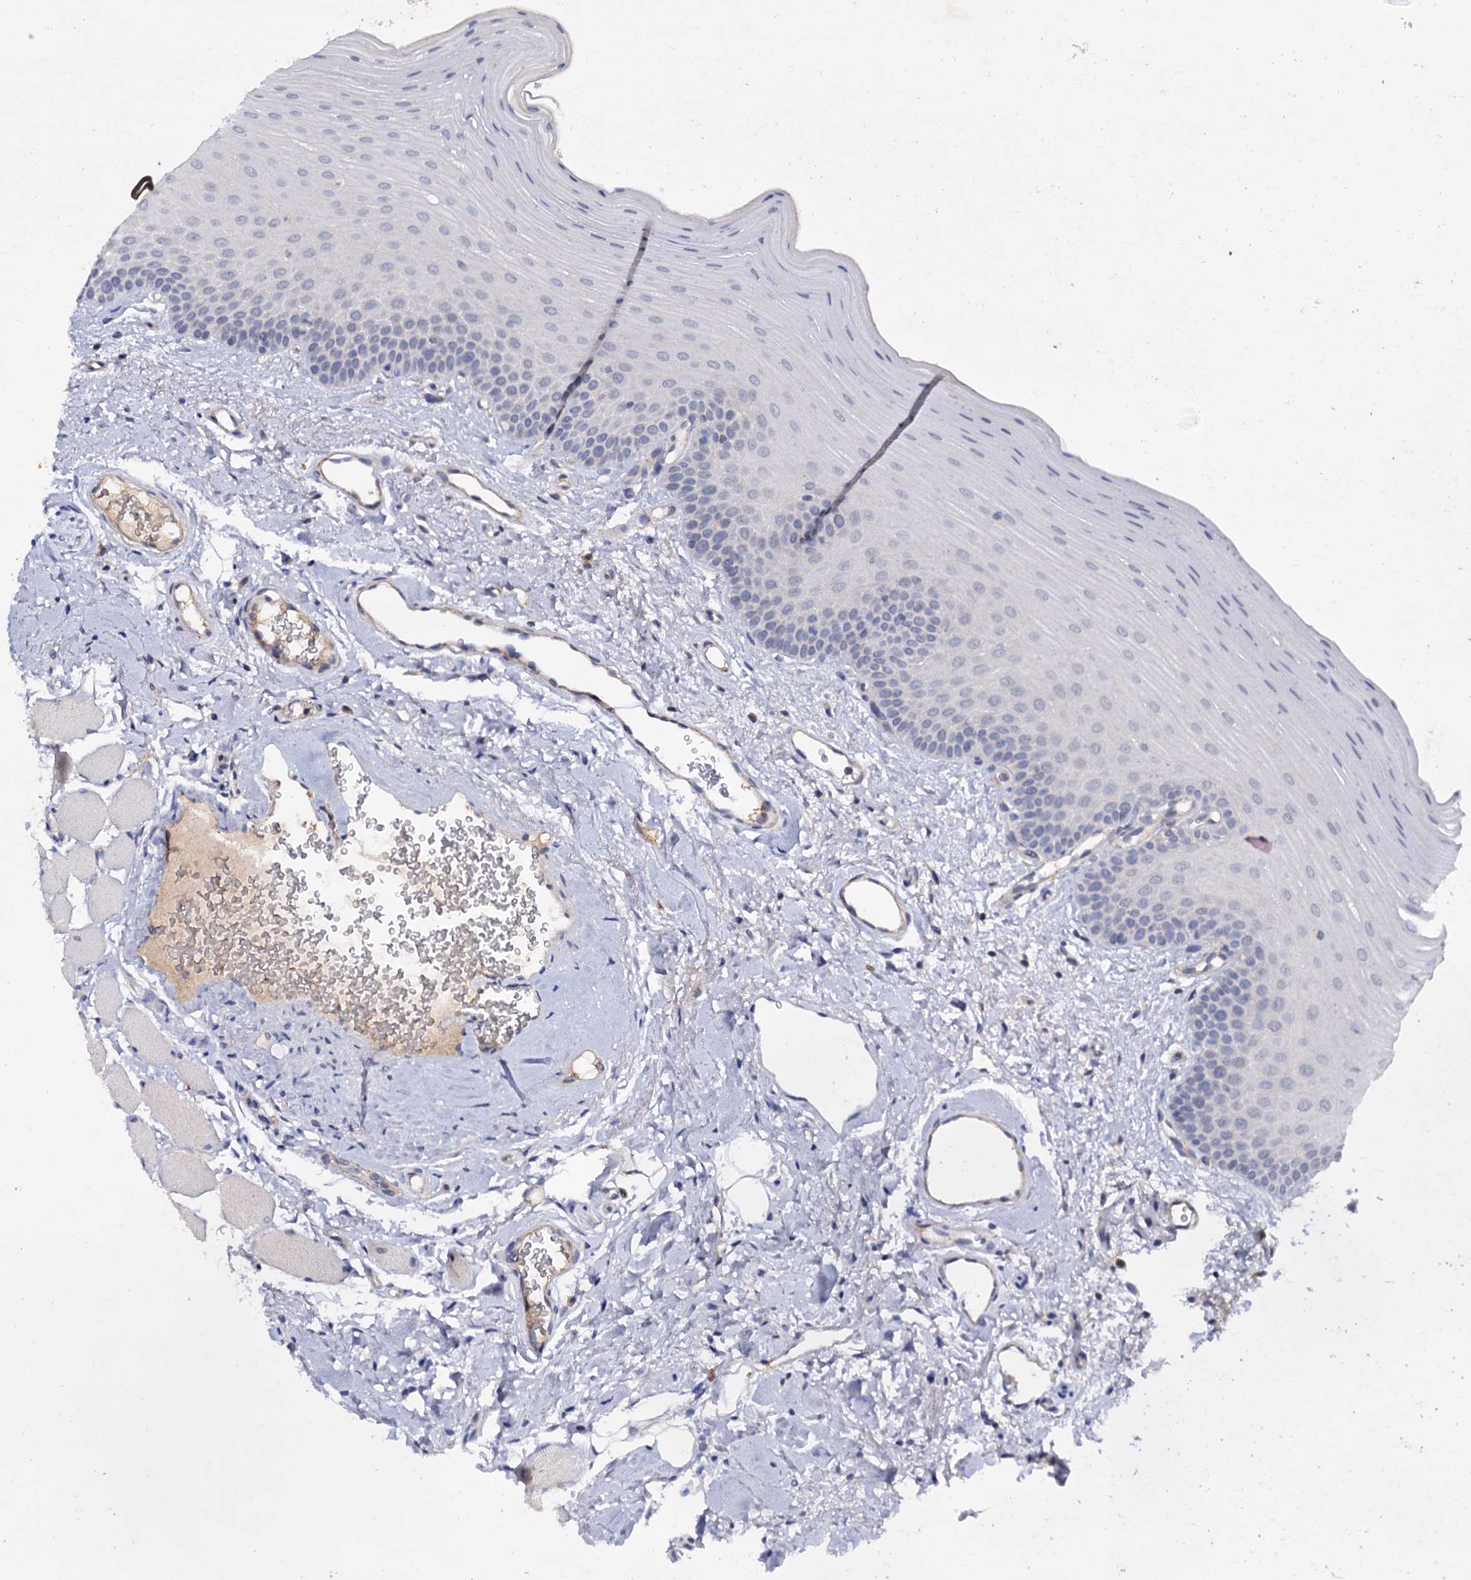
{"staining": {"intensity": "moderate", "quantity": "<25%", "location": "nuclear"}, "tissue": "oral mucosa", "cell_type": "Squamous epithelial cells", "image_type": "normal", "snomed": [{"axis": "morphology", "description": "Normal tissue, NOS"}, {"axis": "topography", "description": "Oral tissue"}], "caption": "Immunohistochemical staining of unremarkable human oral mucosa exhibits <25% levels of moderate nuclear protein expression in approximately <25% of squamous epithelial cells.", "gene": "TBC1D12", "patient": {"sex": "male", "age": 68}}